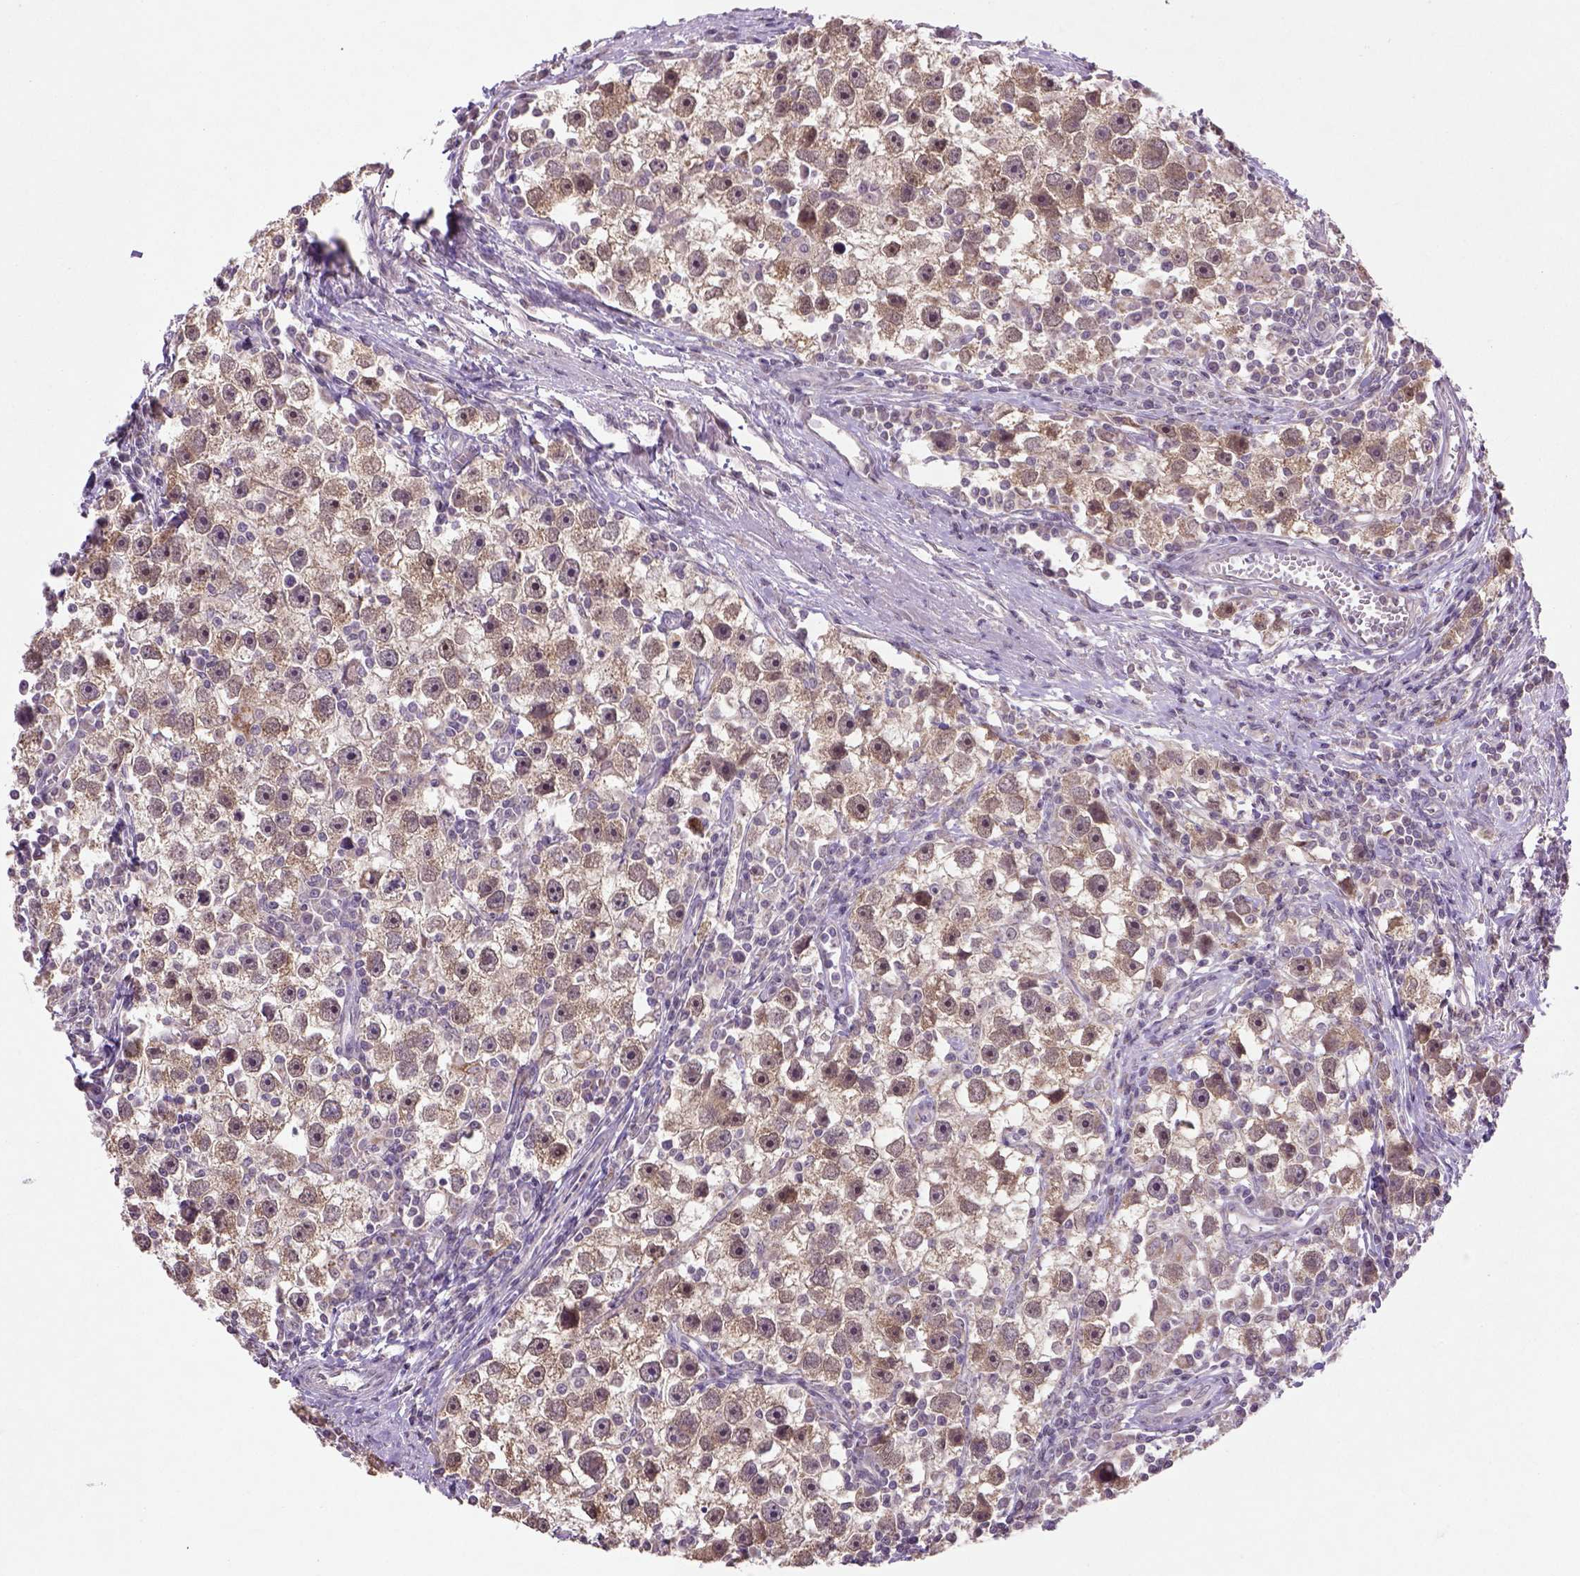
{"staining": {"intensity": "weak", "quantity": "<25%", "location": "cytoplasmic/membranous"}, "tissue": "testis cancer", "cell_type": "Tumor cells", "image_type": "cancer", "snomed": [{"axis": "morphology", "description": "Seminoma, NOS"}, {"axis": "topography", "description": "Testis"}], "caption": "Seminoma (testis) was stained to show a protein in brown. There is no significant staining in tumor cells.", "gene": "NUDT10", "patient": {"sex": "male", "age": 30}}